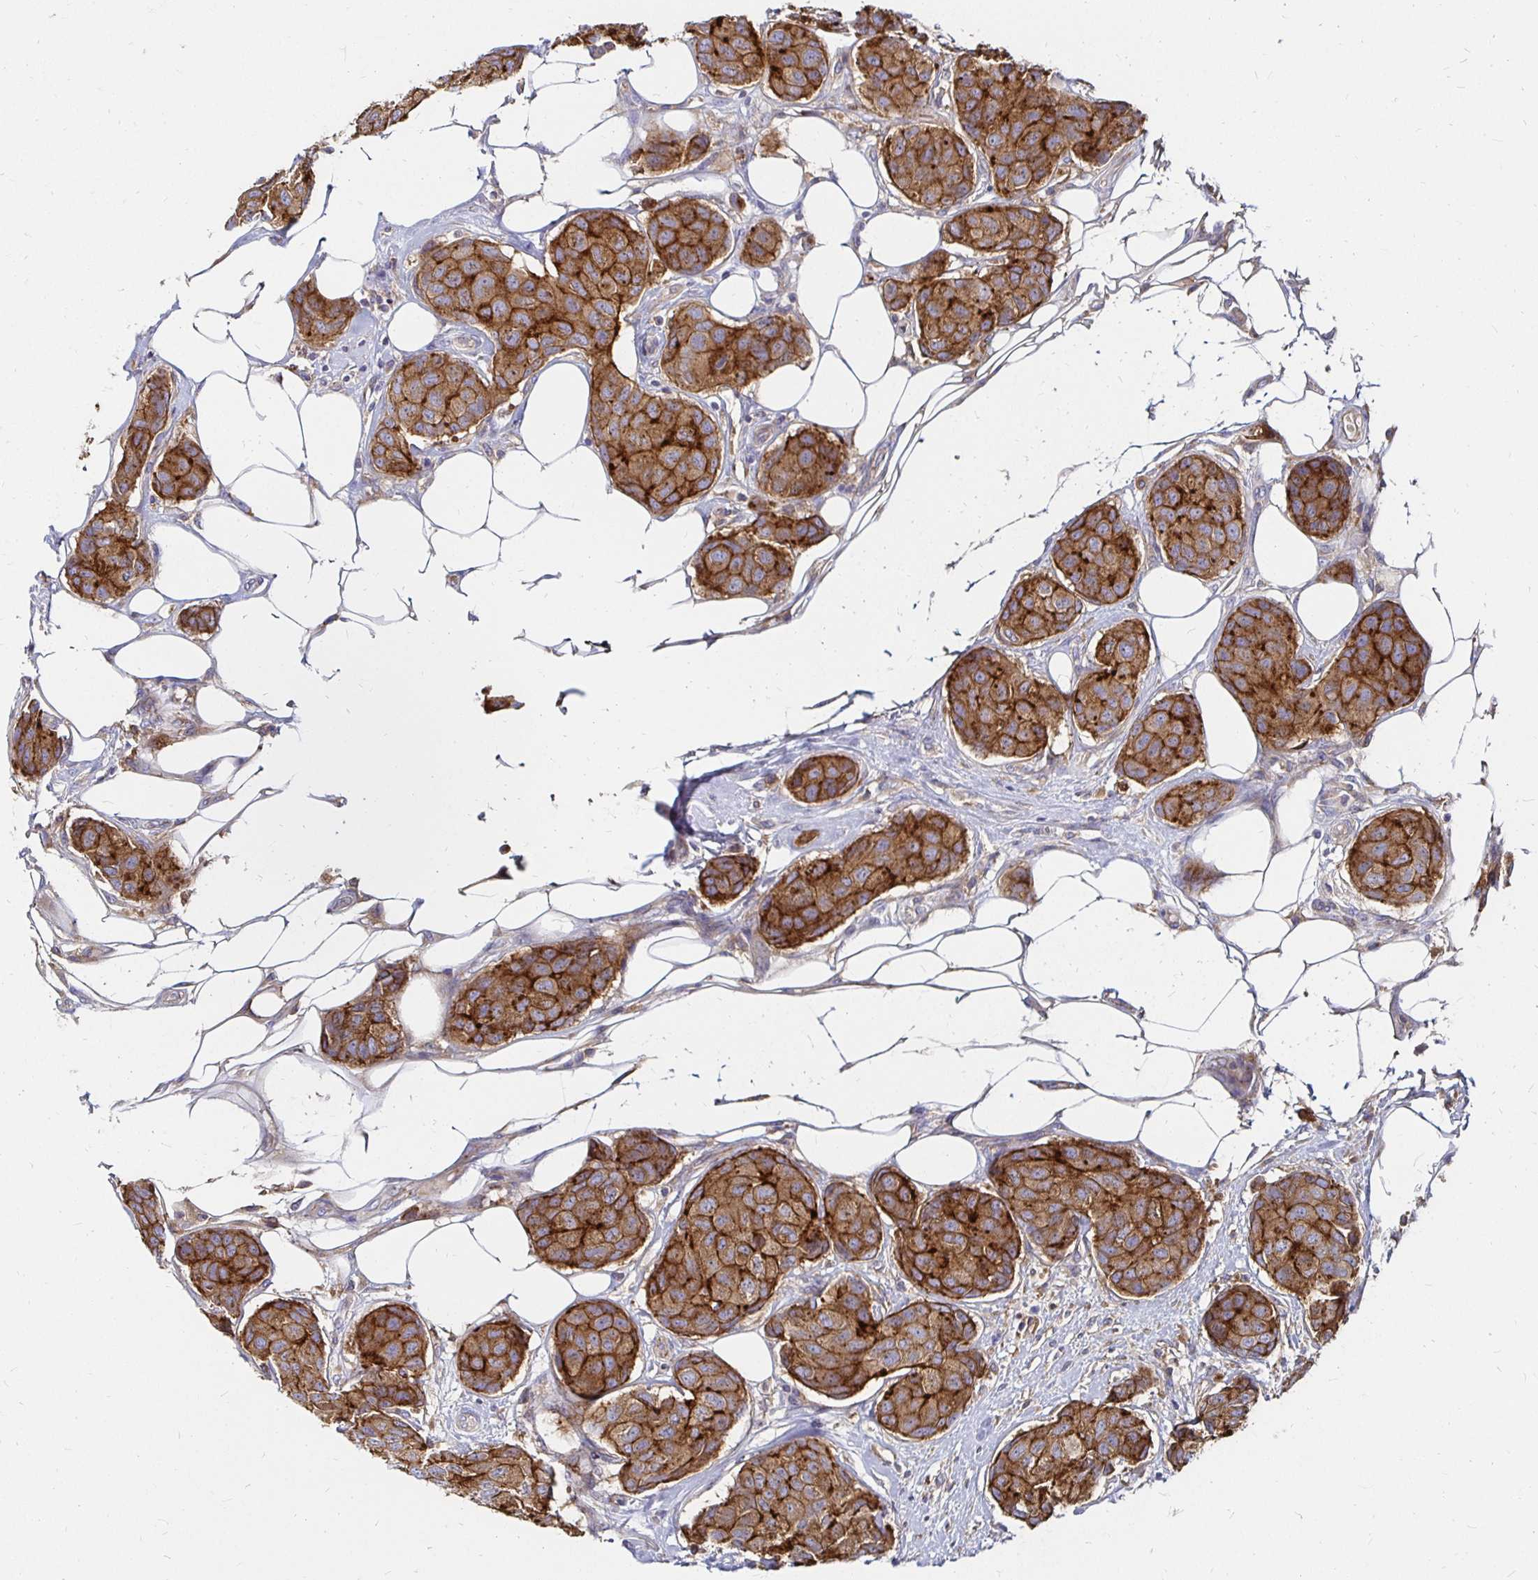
{"staining": {"intensity": "strong", "quantity": ">75%", "location": "cytoplasmic/membranous"}, "tissue": "breast cancer", "cell_type": "Tumor cells", "image_type": "cancer", "snomed": [{"axis": "morphology", "description": "Duct carcinoma"}, {"axis": "topography", "description": "Breast"}, {"axis": "topography", "description": "Lymph node"}], "caption": "Immunohistochemistry (IHC) photomicrograph of human intraductal carcinoma (breast) stained for a protein (brown), which reveals high levels of strong cytoplasmic/membranous staining in approximately >75% of tumor cells.", "gene": "NCSTN", "patient": {"sex": "female", "age": 80}}